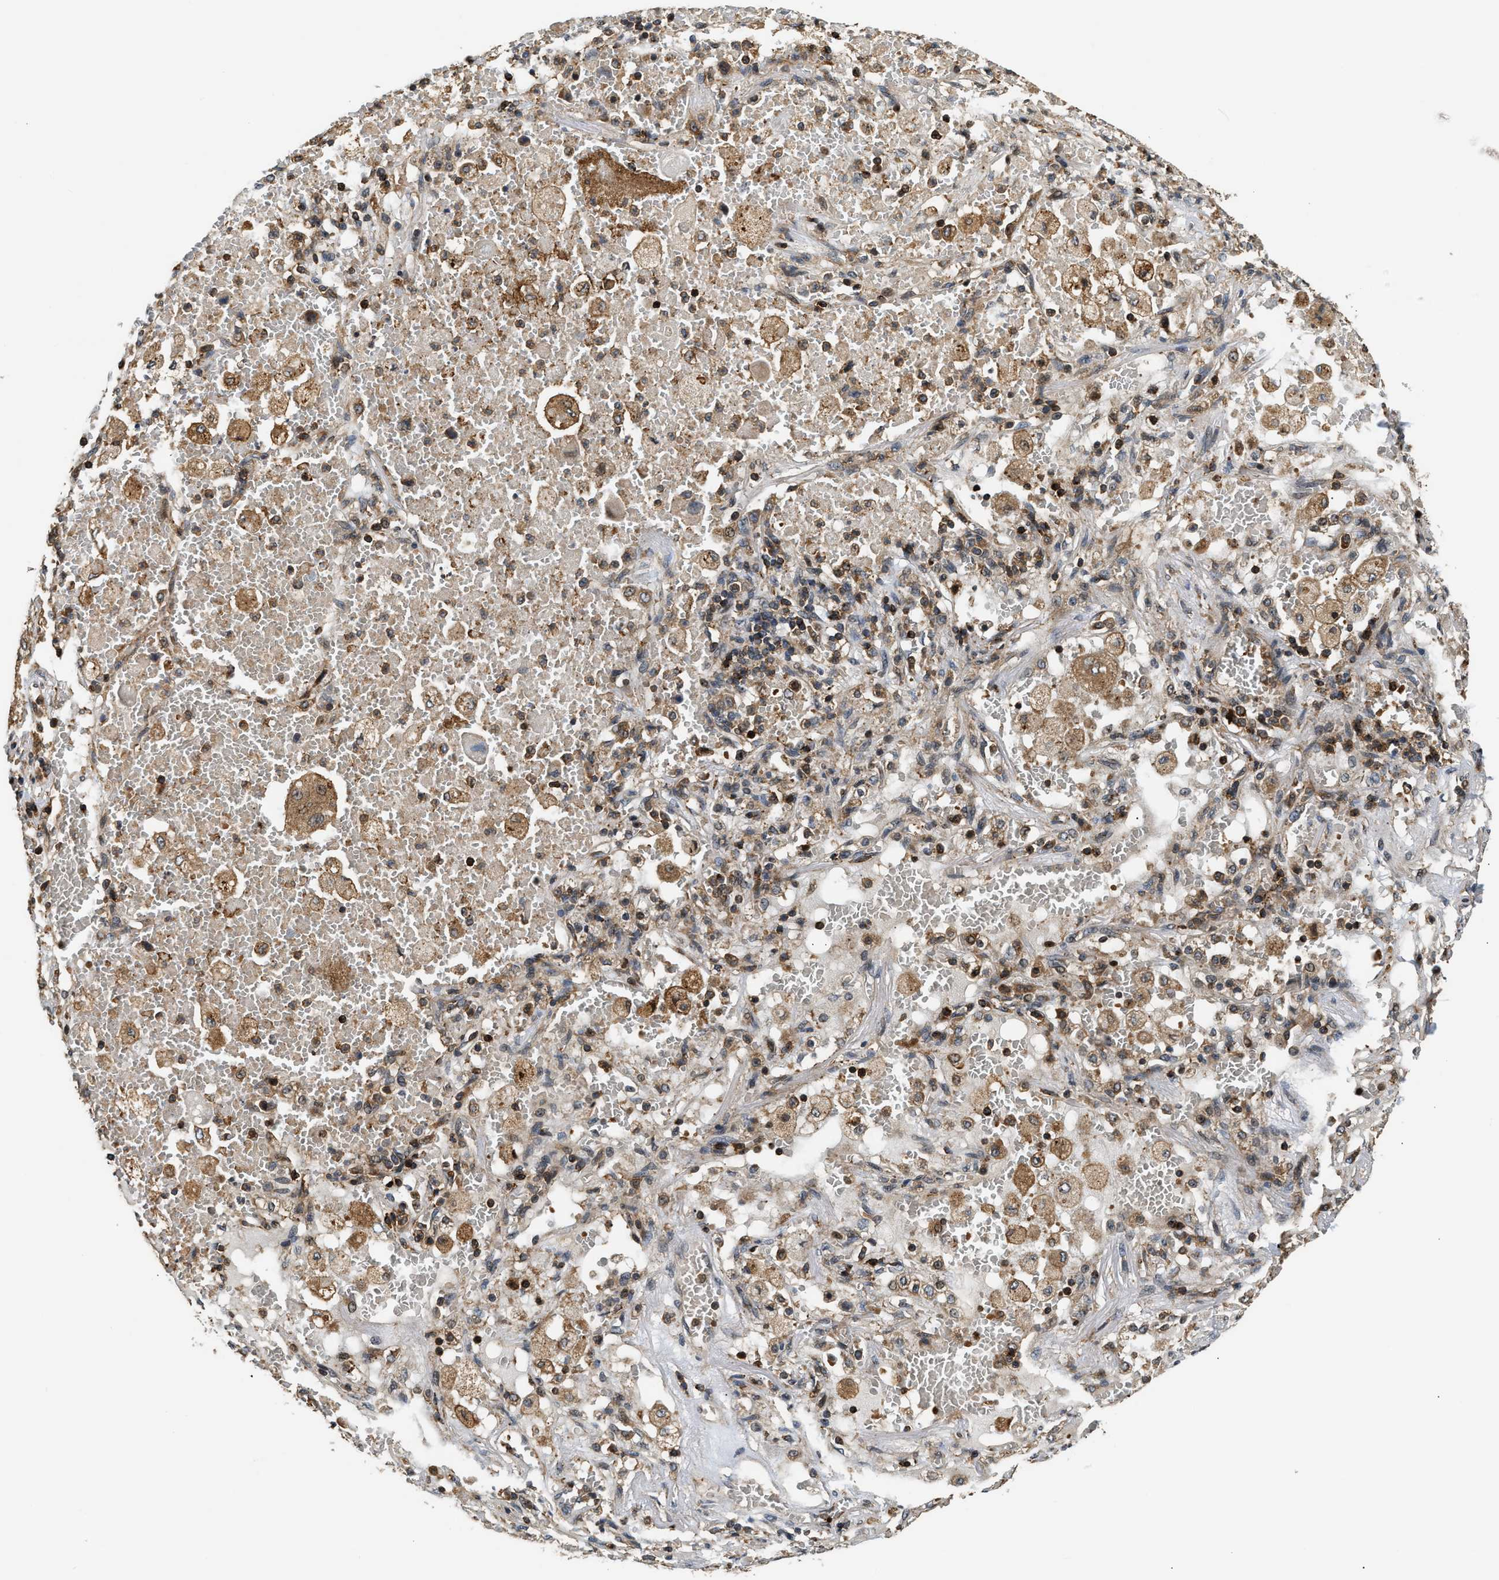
{"staining": {"intensity": "moderate", "quantity": ">75%", "location": "cytoplasmic/membranous"}, "tissue": "lung cancer", "cell_type": "Tumor cells", "image_type": "cancer", "snomed": [{"axis": "morphology", "description": "Squamous cell carcinoma, NOS"}, {"axis": "topography", "description": "Lung"}], "caption": "IHC histopathology image of human lung squamous cell carcinoma stained for a protein (brown), which shows medium levels of moderate cytoplasmic/membranous positivity in about >75% of tumor cells.", "gene": "SNX5", "patient": {"sex": "male", "age": 61}}